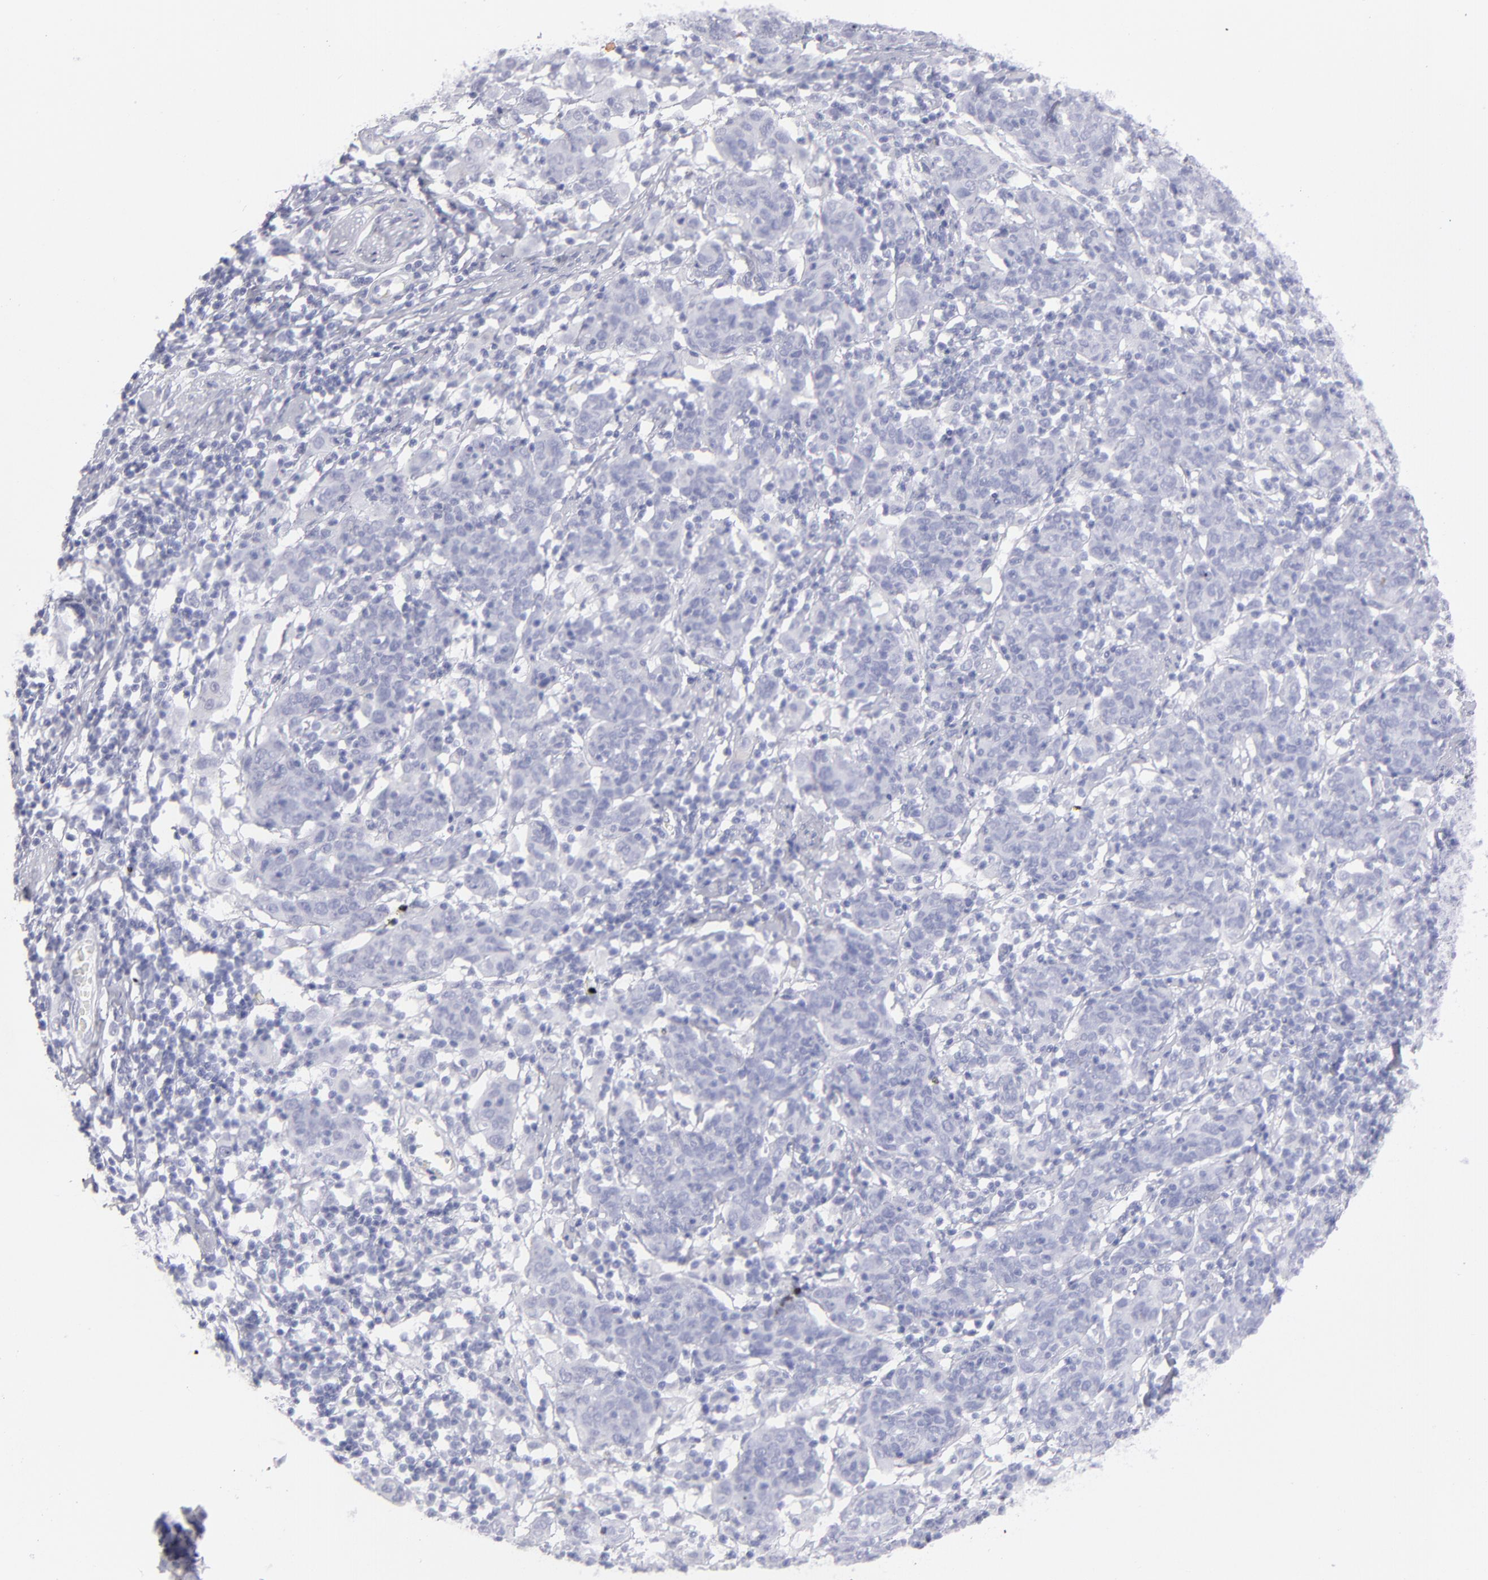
{"staining": {"intensity": "negative", "quantity": "none", "location": "none"}, "tissue": "cervical cancer", "cell_type": "Tumor cells", "image_type": "cancer", "snomed": [{"axis": "morphology", "description": "Normal tissue, NOS"}, {"axis": "morphology", "description": "Squamous cell carcinoma, NOS"}, {"axis": "topography", "description": "Cervix"}], "caption": "Human cervical cancer (squamous cell carcinoma) stained for a protein using immunohistochemistry (IHC) displays no staining in tumor cells.", "gene": "ALDOB", "patient": {"sex": "female", "age": 67}}